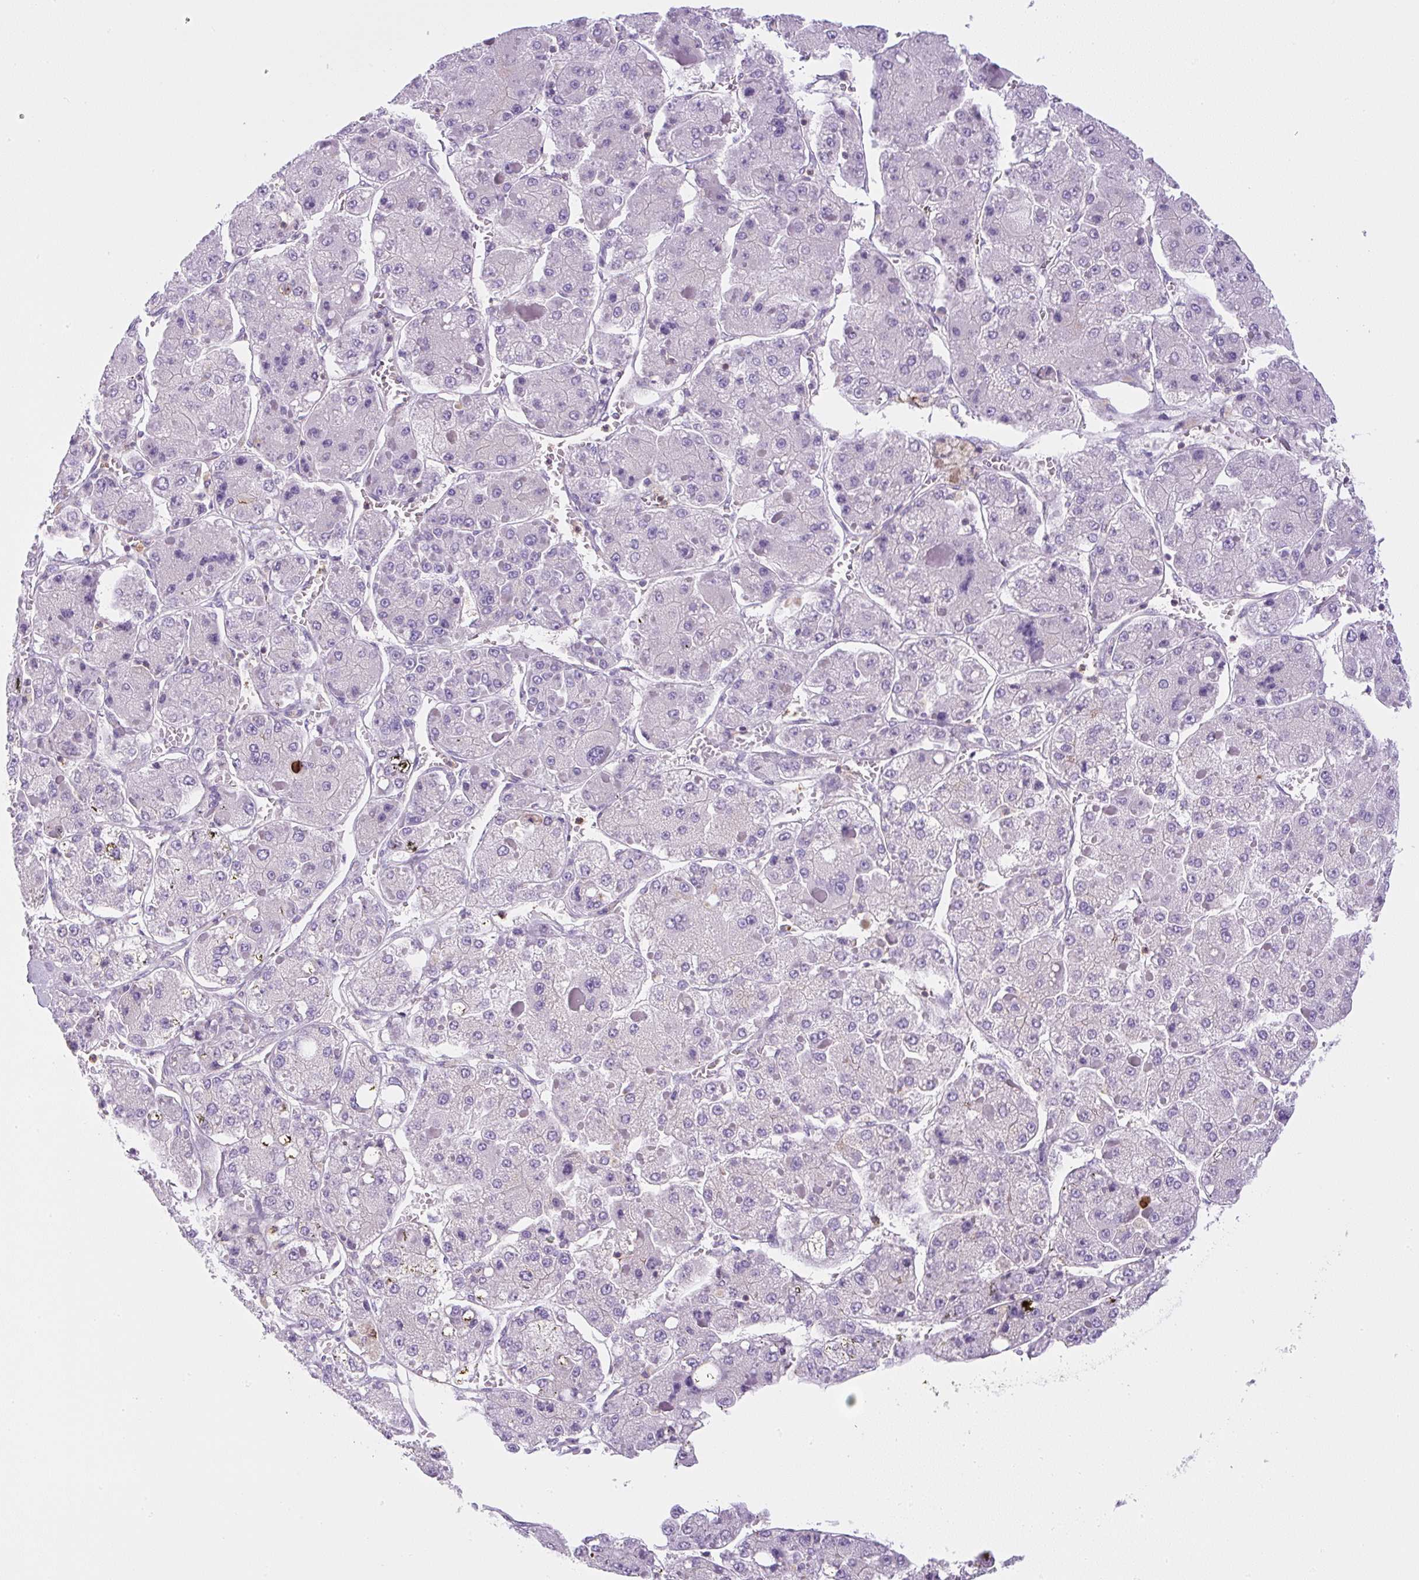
{"staining": {"intensity": "negative", "quantity": "none", "location": "none"}, "tissue": "liver cancer", "cell_type": "Tumor cells", "image_type": "cancer", "snomed": [{"axis": "morphology", "description": "Carcinoma, Hepatocellular, NOS"}, {"axis": "topography", "description": "Liver"}], "caption": "An image of liver cancer (hepatocellular carcinoma) stained for a protein shows no brown staining in tumor cells.", "gene": "PIP5KL1", "patient": {"sex": "female", "age": 73}}